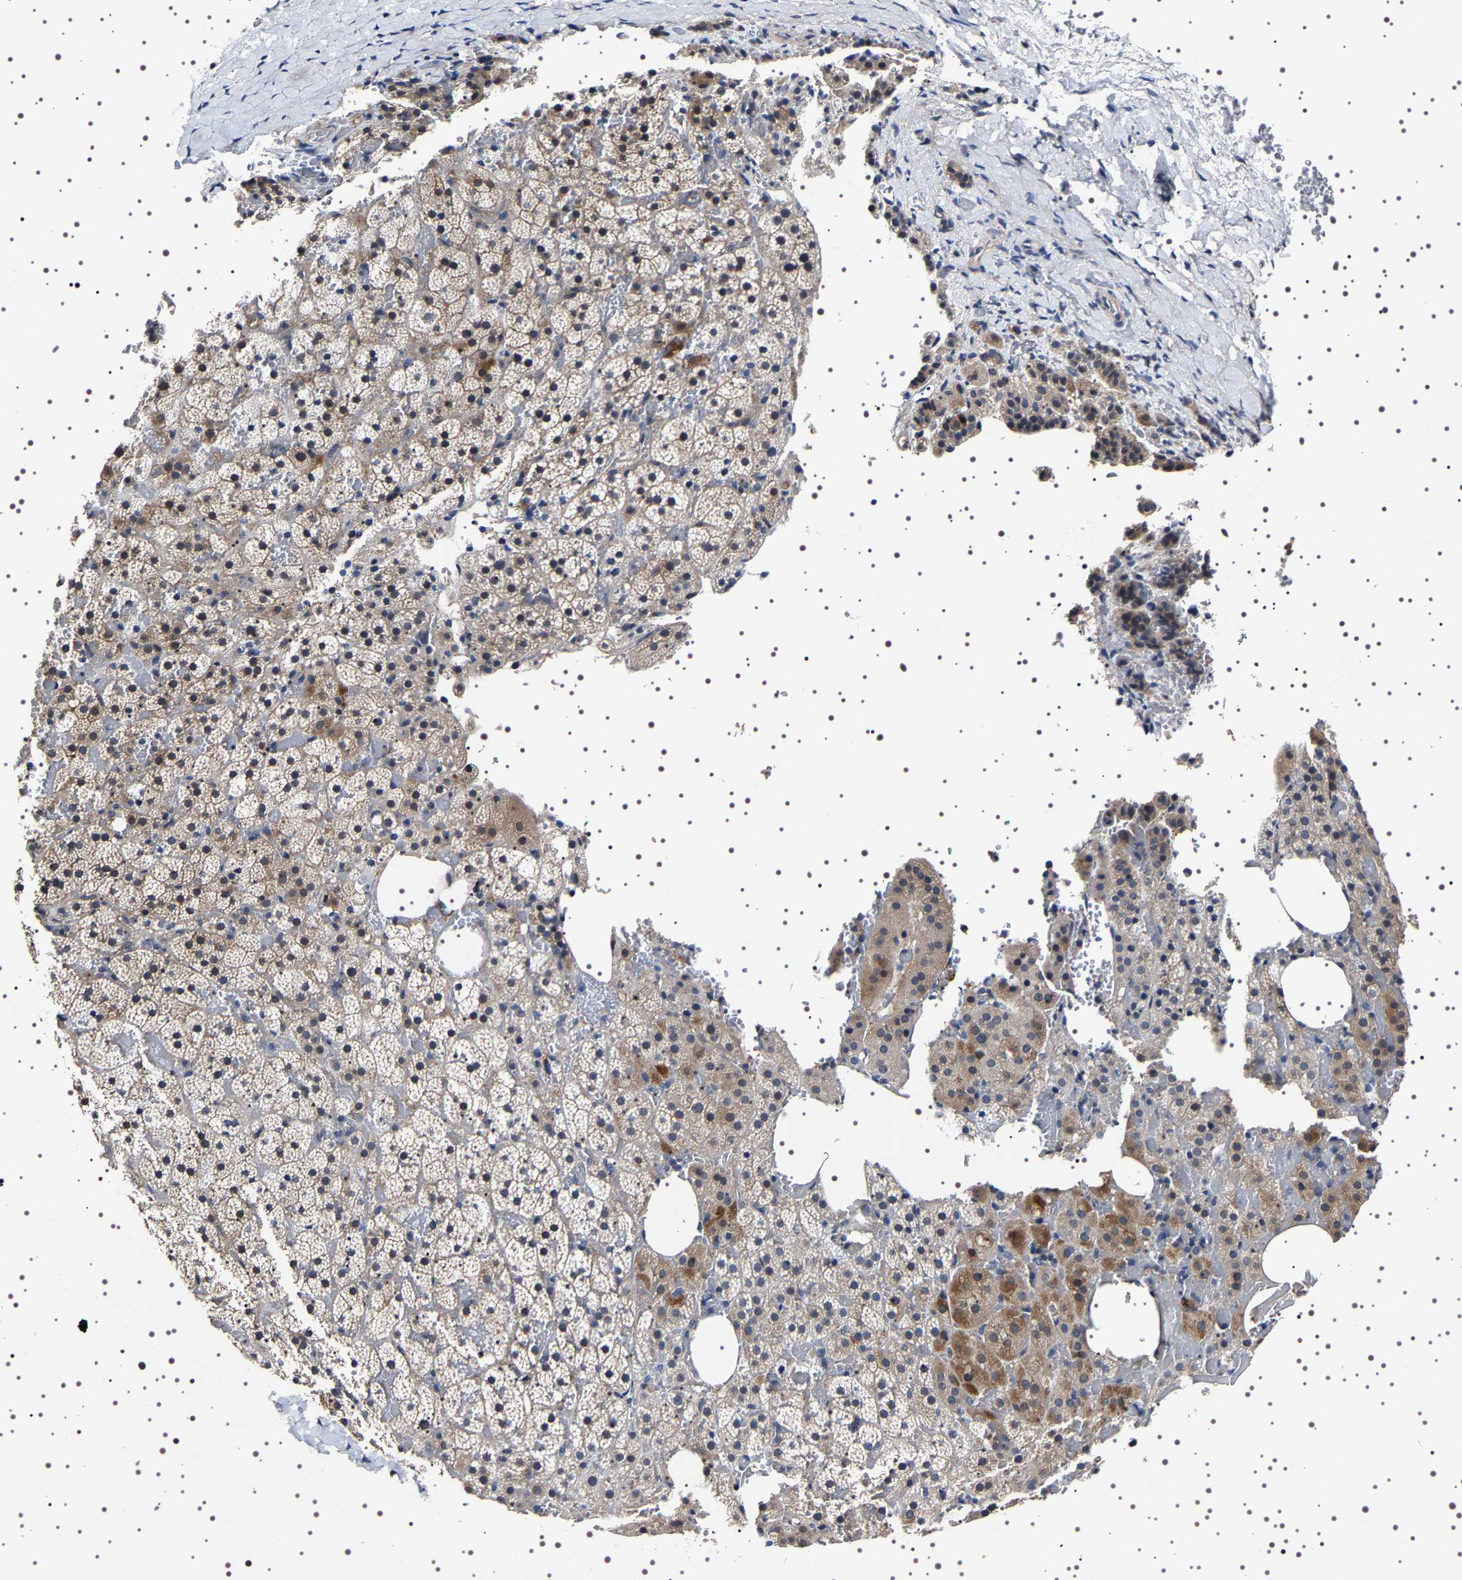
{"staining": {"intensity": "moderate", "quantity": ">75%", "location": "cytoplasmic/membranous"}, "tissue": "adrenal gland", "cell_type": "Glandular cells", "image_type": "normal", "snomed": [{"axis": "morphology", "description": "Normal tissue, NOS"}, {"axis": "topography", "description": "Adrenal gland"}], "caption": "A micrograph showing moderate cytoplasmic/membranous positivity in about >75% of glandular cells in unremarkable adrenal gland, as visualized by brown immunohistochemical staining.", "gene": "TARBP1", "patient": {"sex": "female", "age": 59}}